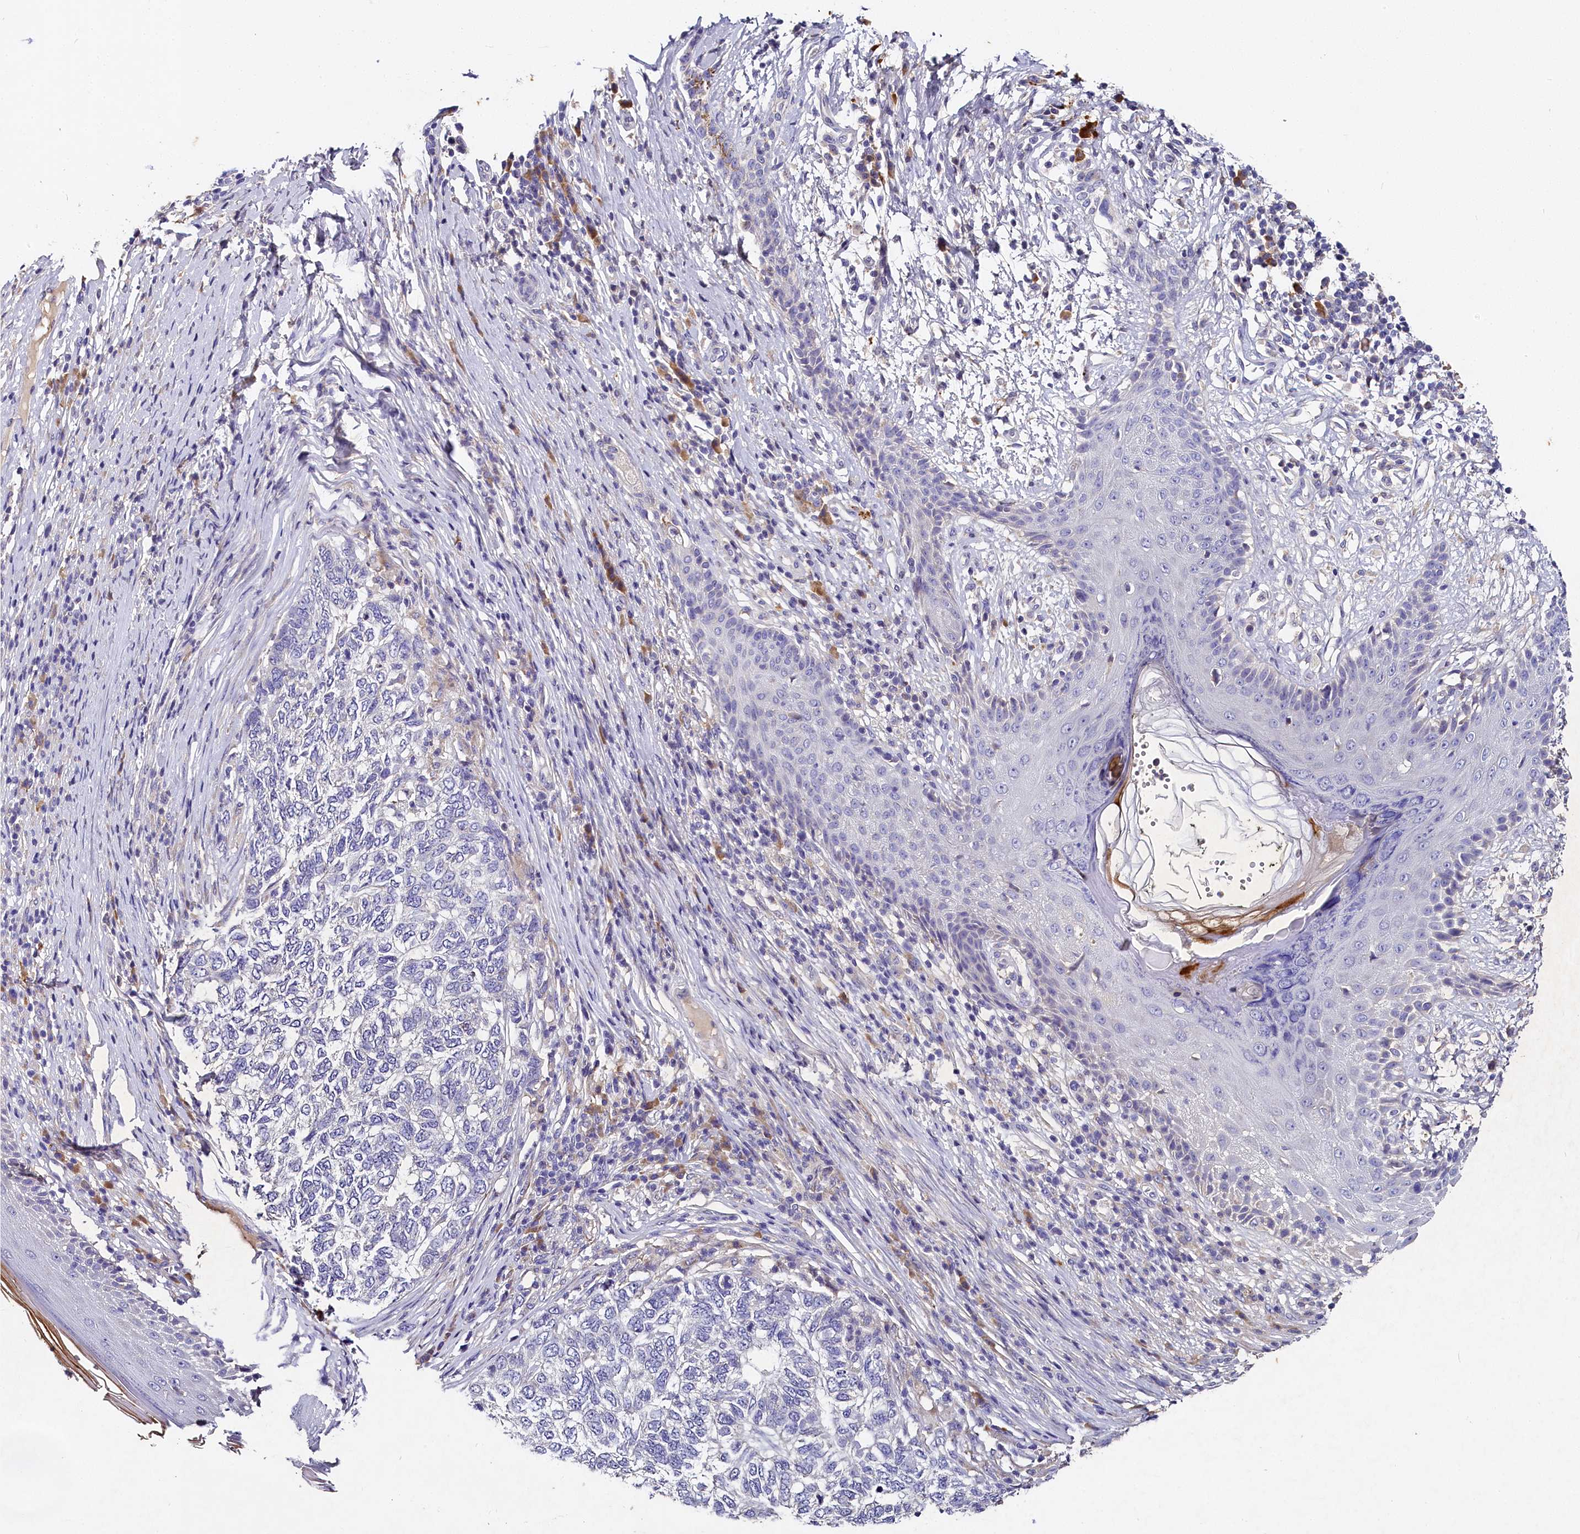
{"staining": {"intensity": "negative", "quantity": "none", "location": "none"}, "tissue": "skin cancer", "cell_type": "Tumor cells", "image_type": "cancer", "snomed": [{"axis": "morphology", "description": "Basal cell carcinoma"}, {"axis": "topography", "description": "Skin"}], "caption": "The image reveals no significant positivity in tumor cells of skin cancer (basal cell carcinoma). The staining is performed using DAB (3,3'-diaminobenzidine) brown chromogen with nuclei counter-stained in using hematoxylin.", "gene": "ST7L", "patient": {"sex": "female", "age": 65}}